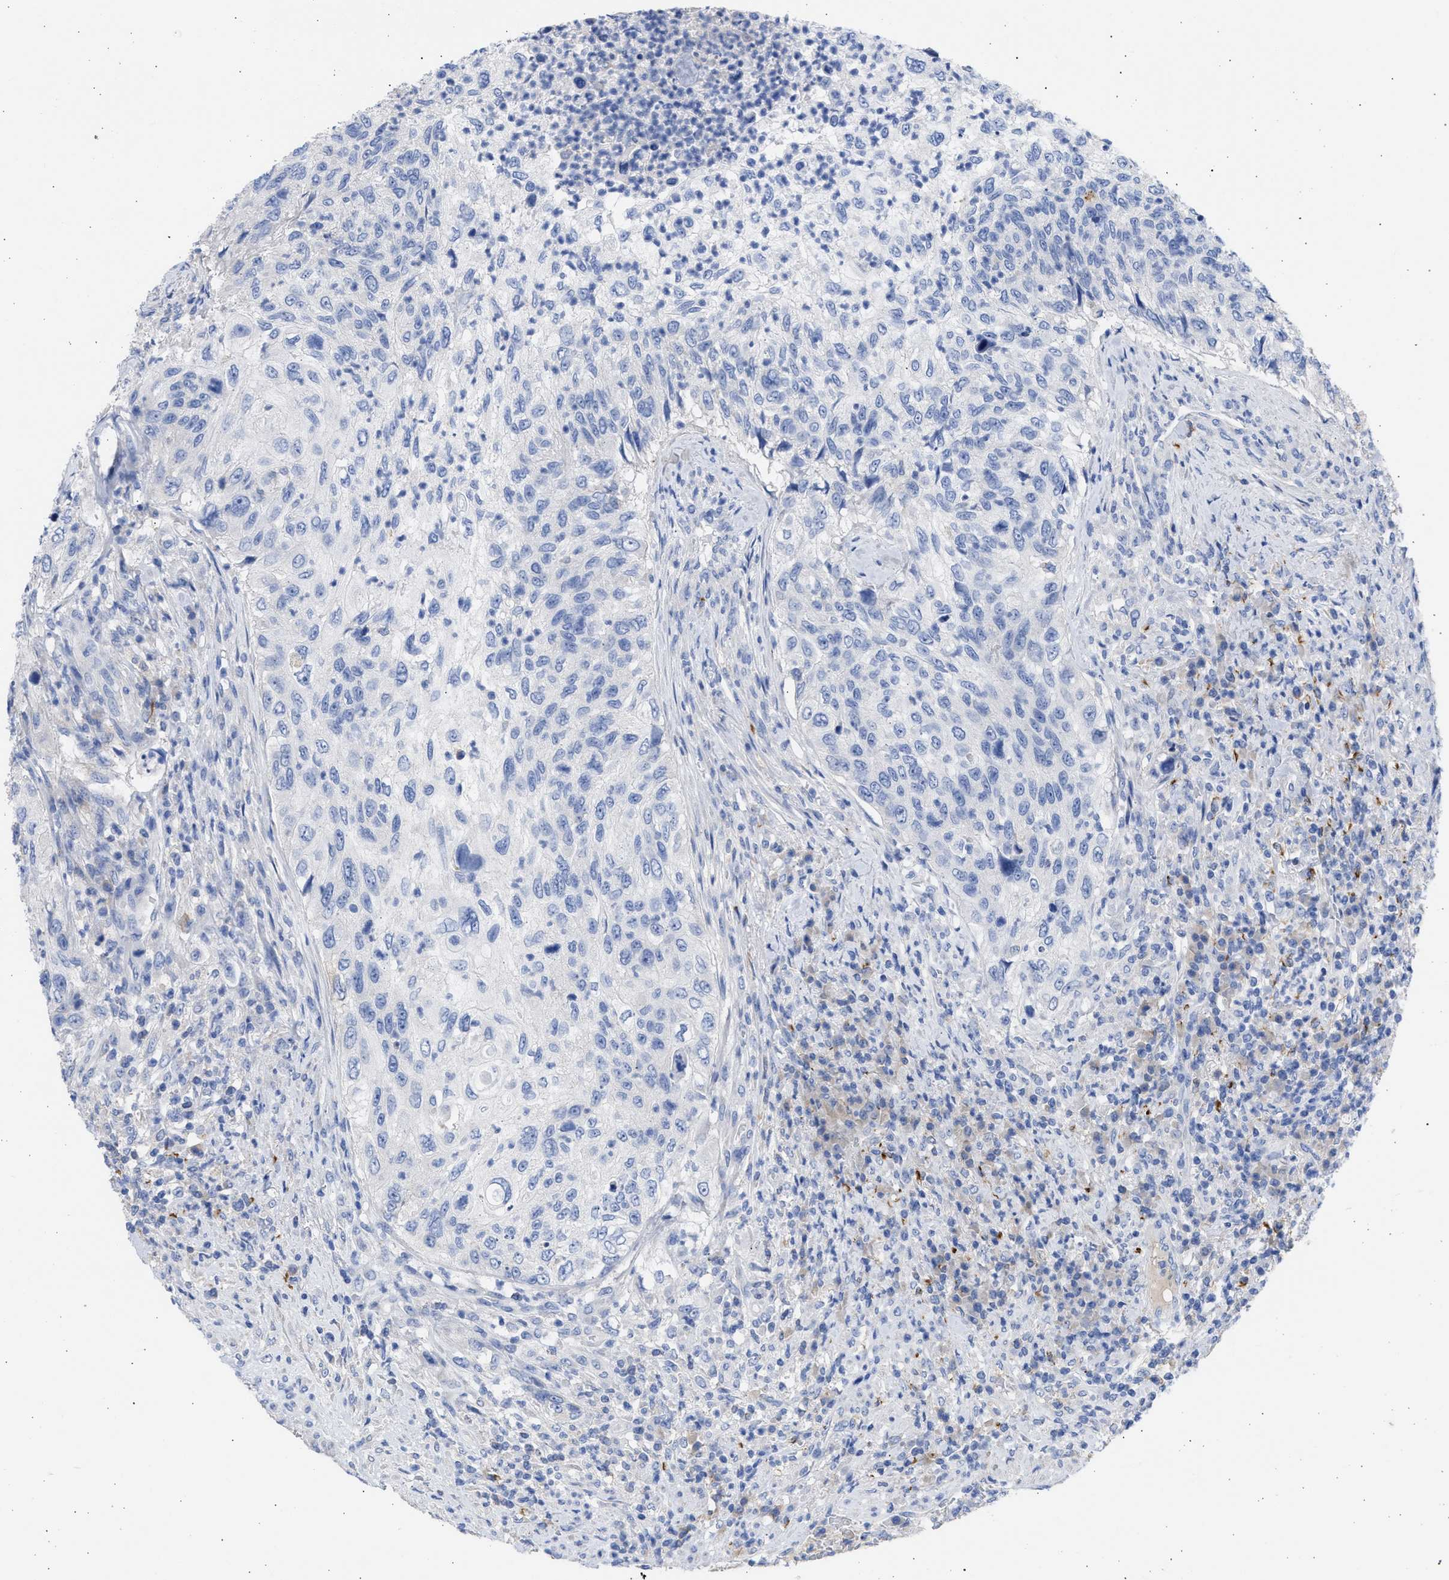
{"staining": {"intensity": "negative", "quantity": "none", "location": "none"}, "tissue": "urothelial cancer", "cell_type": "Tumor cells", "image_type": "cancer", "snomed": [{"axis": "morphology", "description": "Urothelial carcinoma, High grade"}, {"axis": "topography", "description": "Urinary bladder"}], "caption": "This micrograph is of high-grade urothelial carcinoma stained with immunohistochemistry (IHC) to label a protein in brown with the nuclei are counter-stained blue. There is no positivity in tumor cells.", "gene": "RSPH1", "patient": {"sex": "female", "age": 60}}